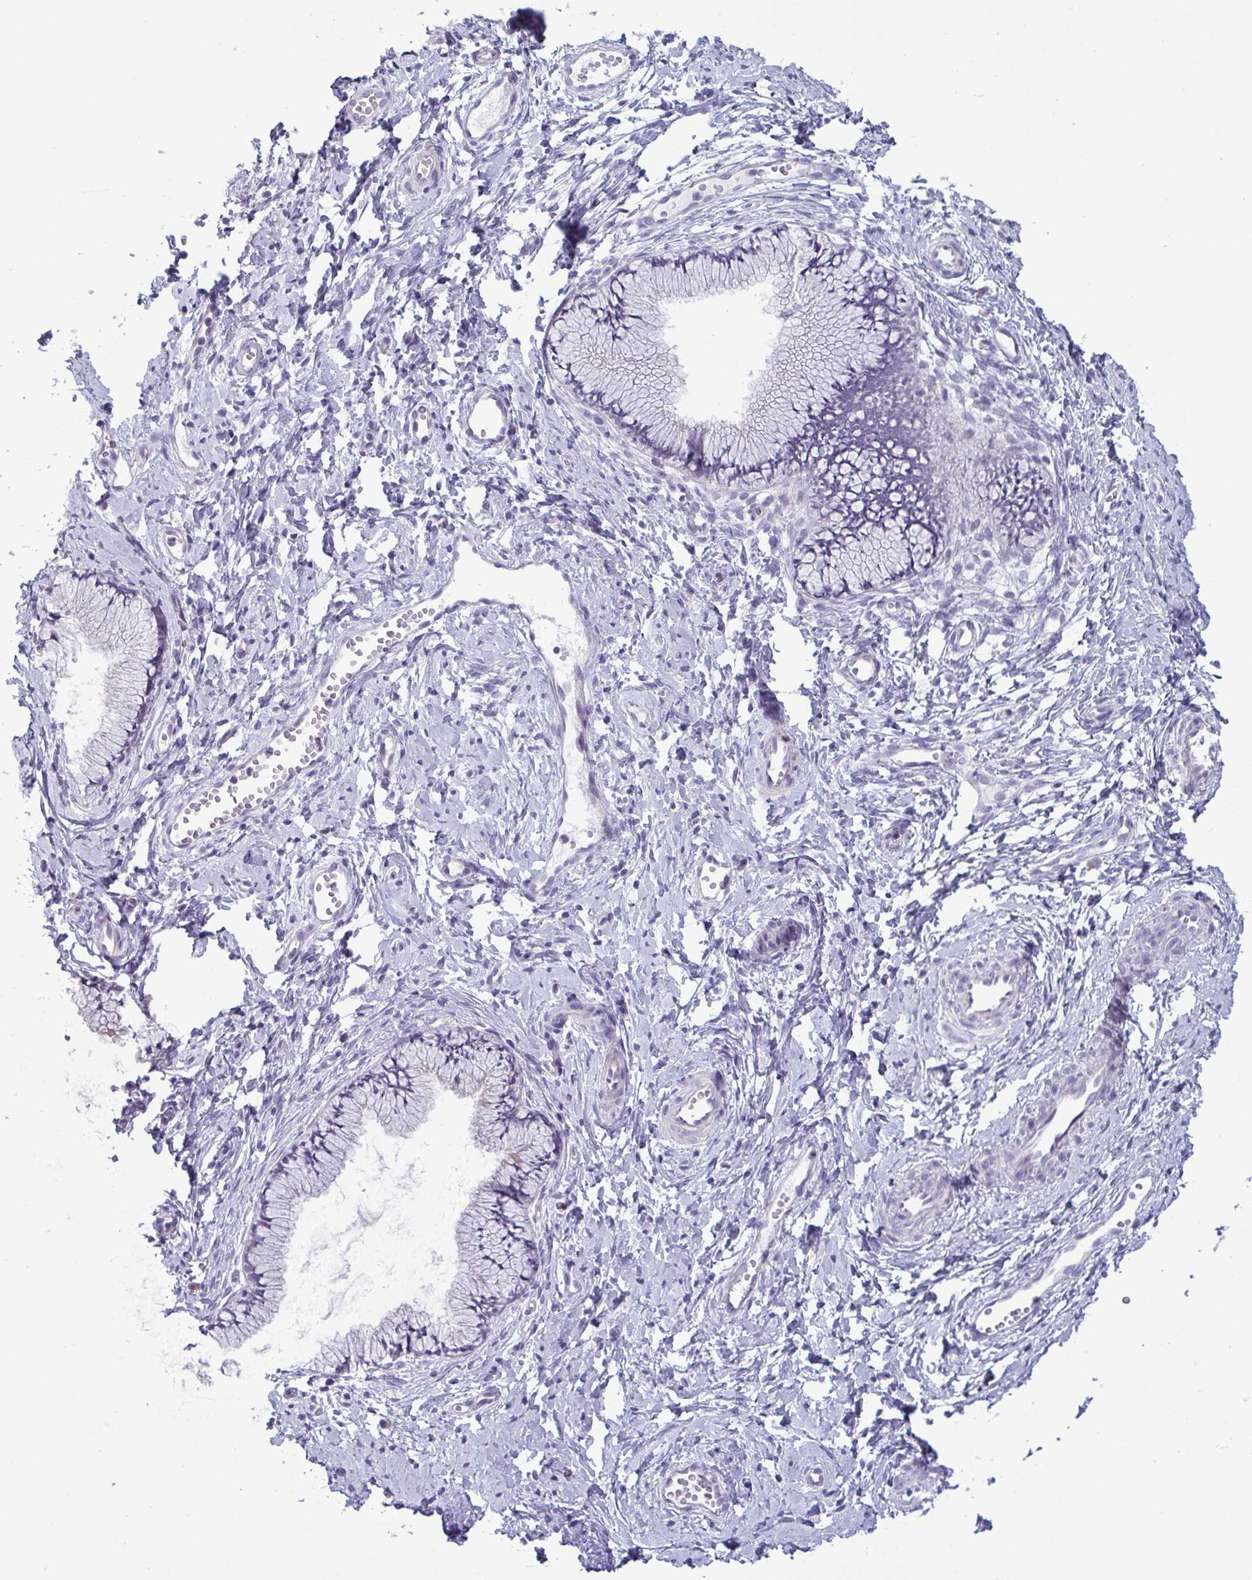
{"staining": {"intensity": "negative", "quantity": "none", "location": "none"}, "tissue": "cervix", "cell_type": "Glandular cells", "image_type": "normal", "snomed": [{"axis": "morphology", "description": "Normal tissue, NOS"}, {"axis": "topography", "description": "Cervix"}], "caption": "This is an immunohistochemistry histopathology image of benign cervix. There is no staining in glandular cells.", "gene": "C4orf33", "patient": {"sex": "female", "age": 40}}